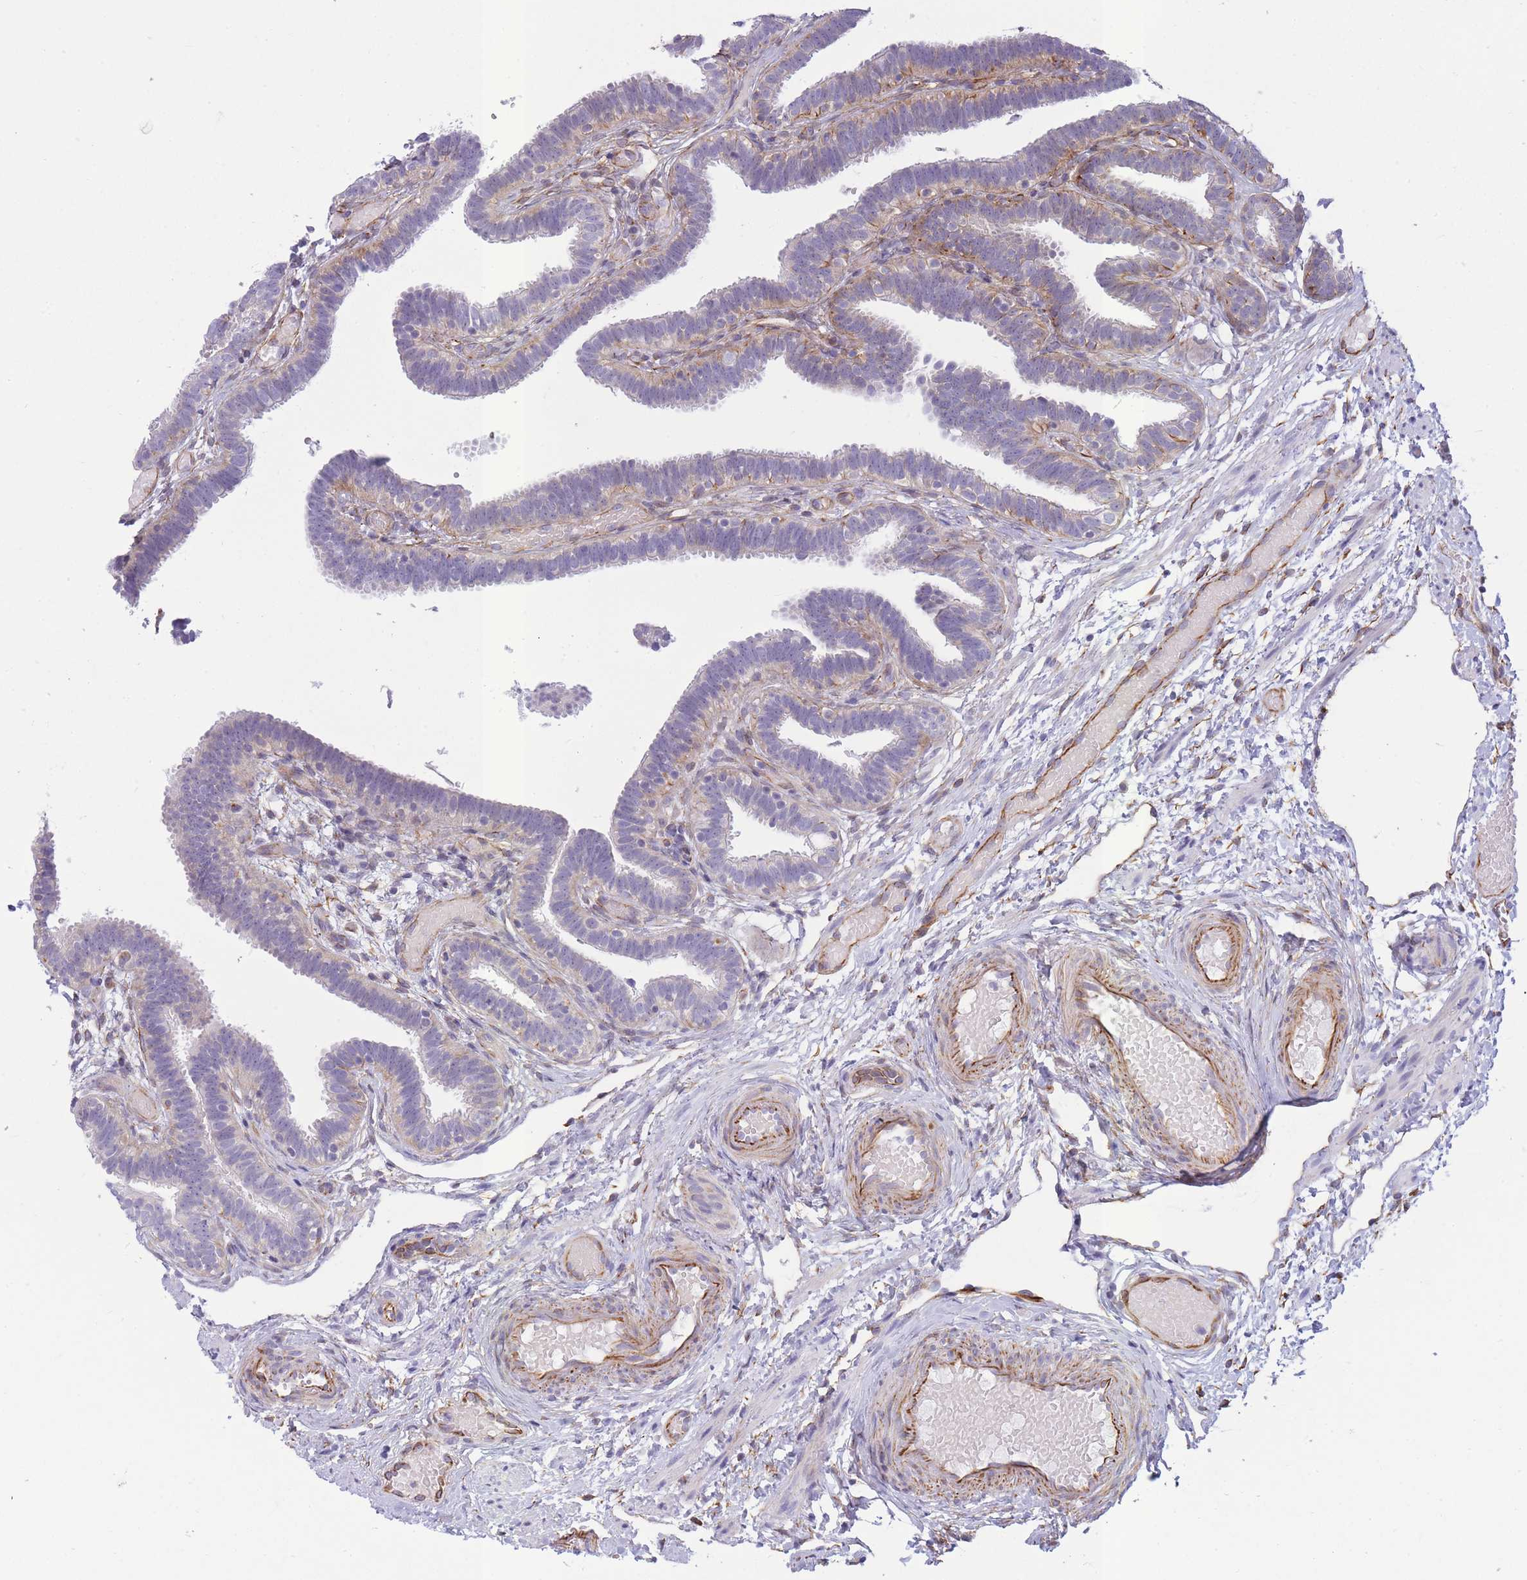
{"staining": {"intensity": "moderate", "quantity": "25%-75%", "location": "cytoplasmic/membranous"}, "tissue": "fallopian tube", "cell_type": "Glandular cells", "image_type": "normal", "snomed": [{"axis": "morphology", "description": "Normal tissue, NOS"}, {"axis": "topography", "description": "Fallopian tube"}], "caption": "Immunohistochemical staining of normal human fallopian tube displays 25%-75% levels of moderate cytoplasmic/membranous protein expression in about 25%-75% of glandular cells.", "gene": "ECPAS", "patient": {"sex": "female", "age": 37}}